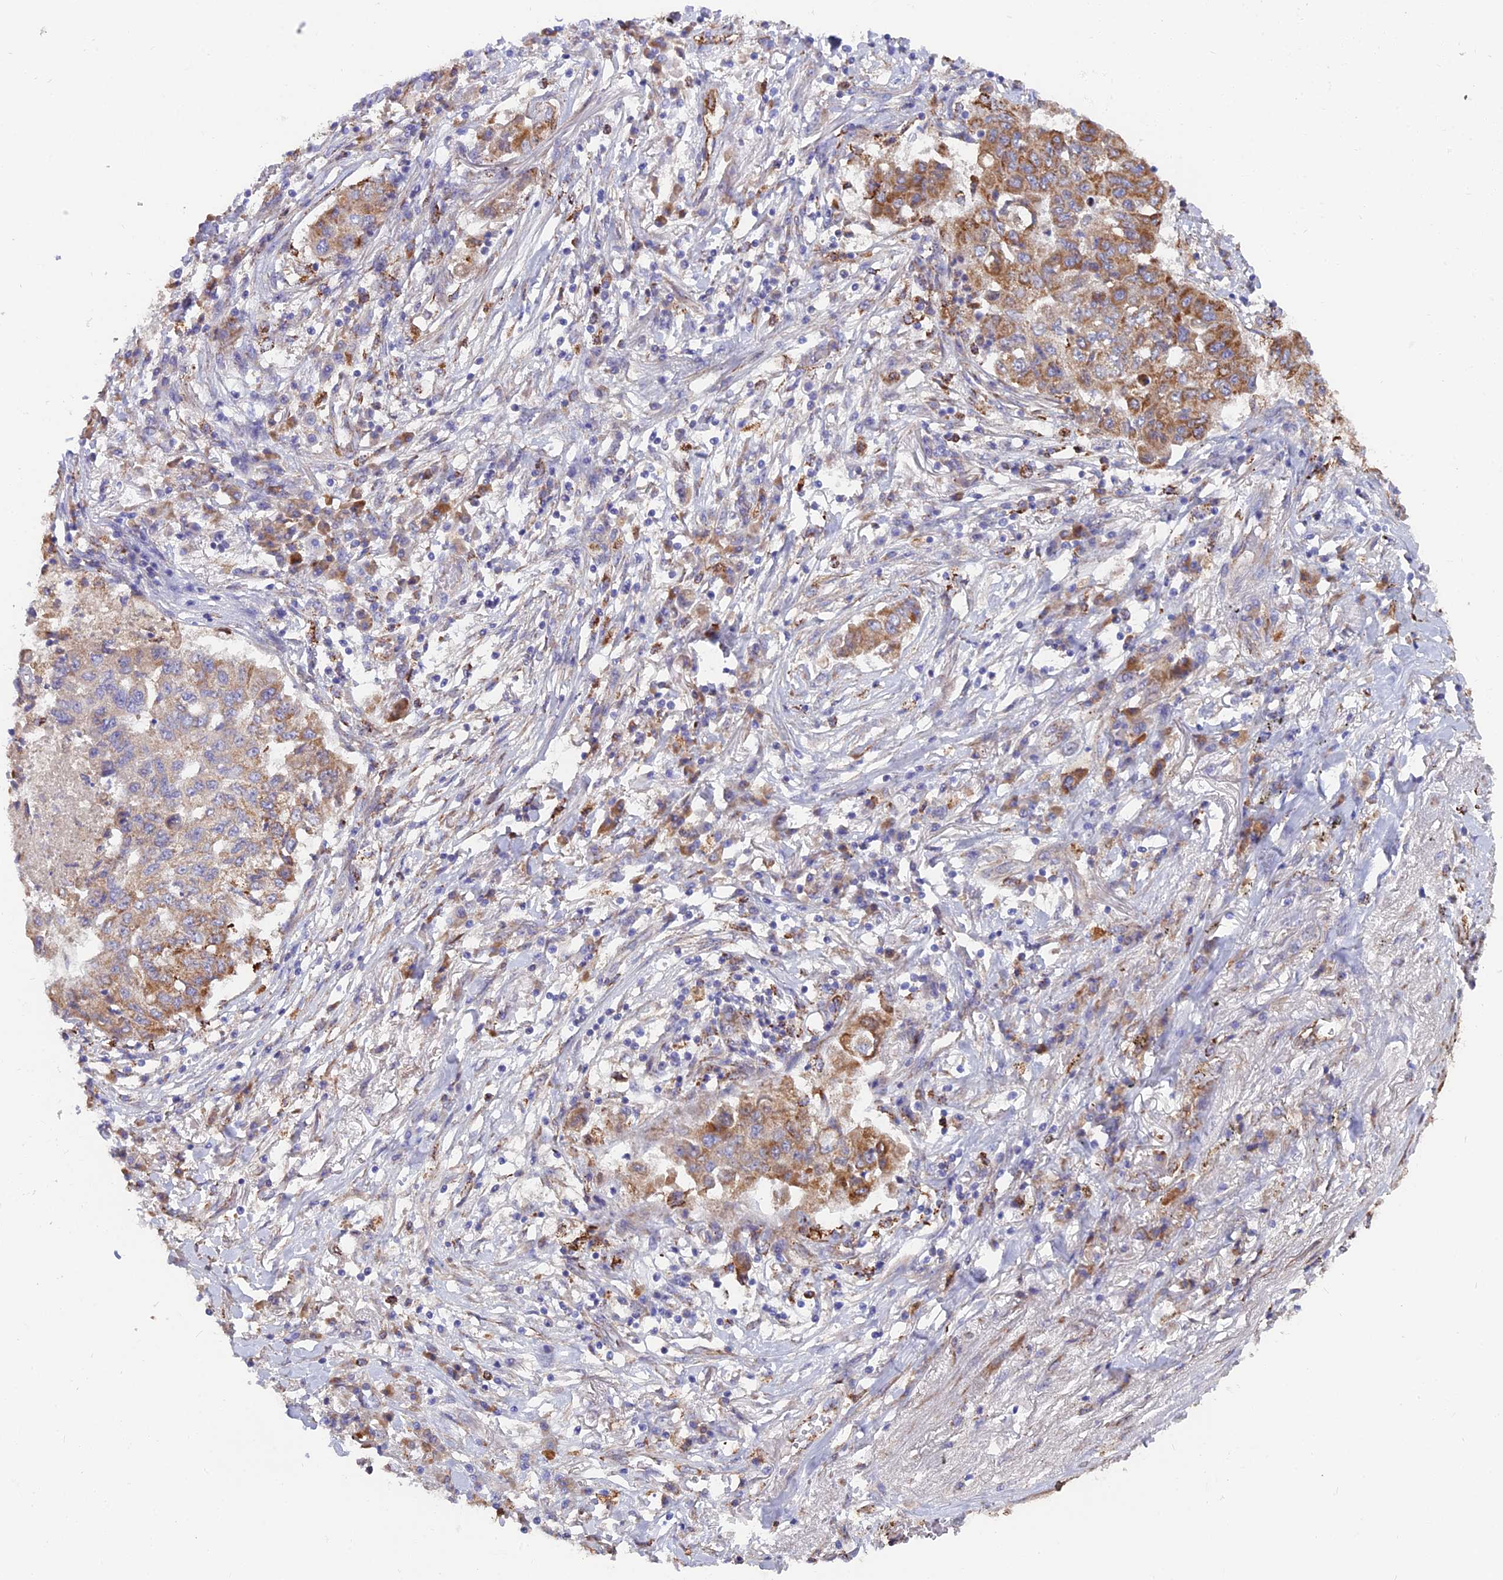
{"staining": {"intensity": "moderate", "quantity": ">75%", "location": "cytoplasmic/membranous"}, "tissue": "lung cancer", "cell_type": "Tumor cells", "image_type": "cancer", "snomed": [{"axis": "morphology", "description": "Squamous cell carcinoma, NOS"}, {"axis": "topography", "description": "Lung"}], "caption": "Protein staining demonstrates moderate cytoplasmic/membranous expression in about >75% of tumor cells in squamous cell carcinoma (lung).", "gene": "TIGD6", "patient": {"sex": "male", "age": 74}}